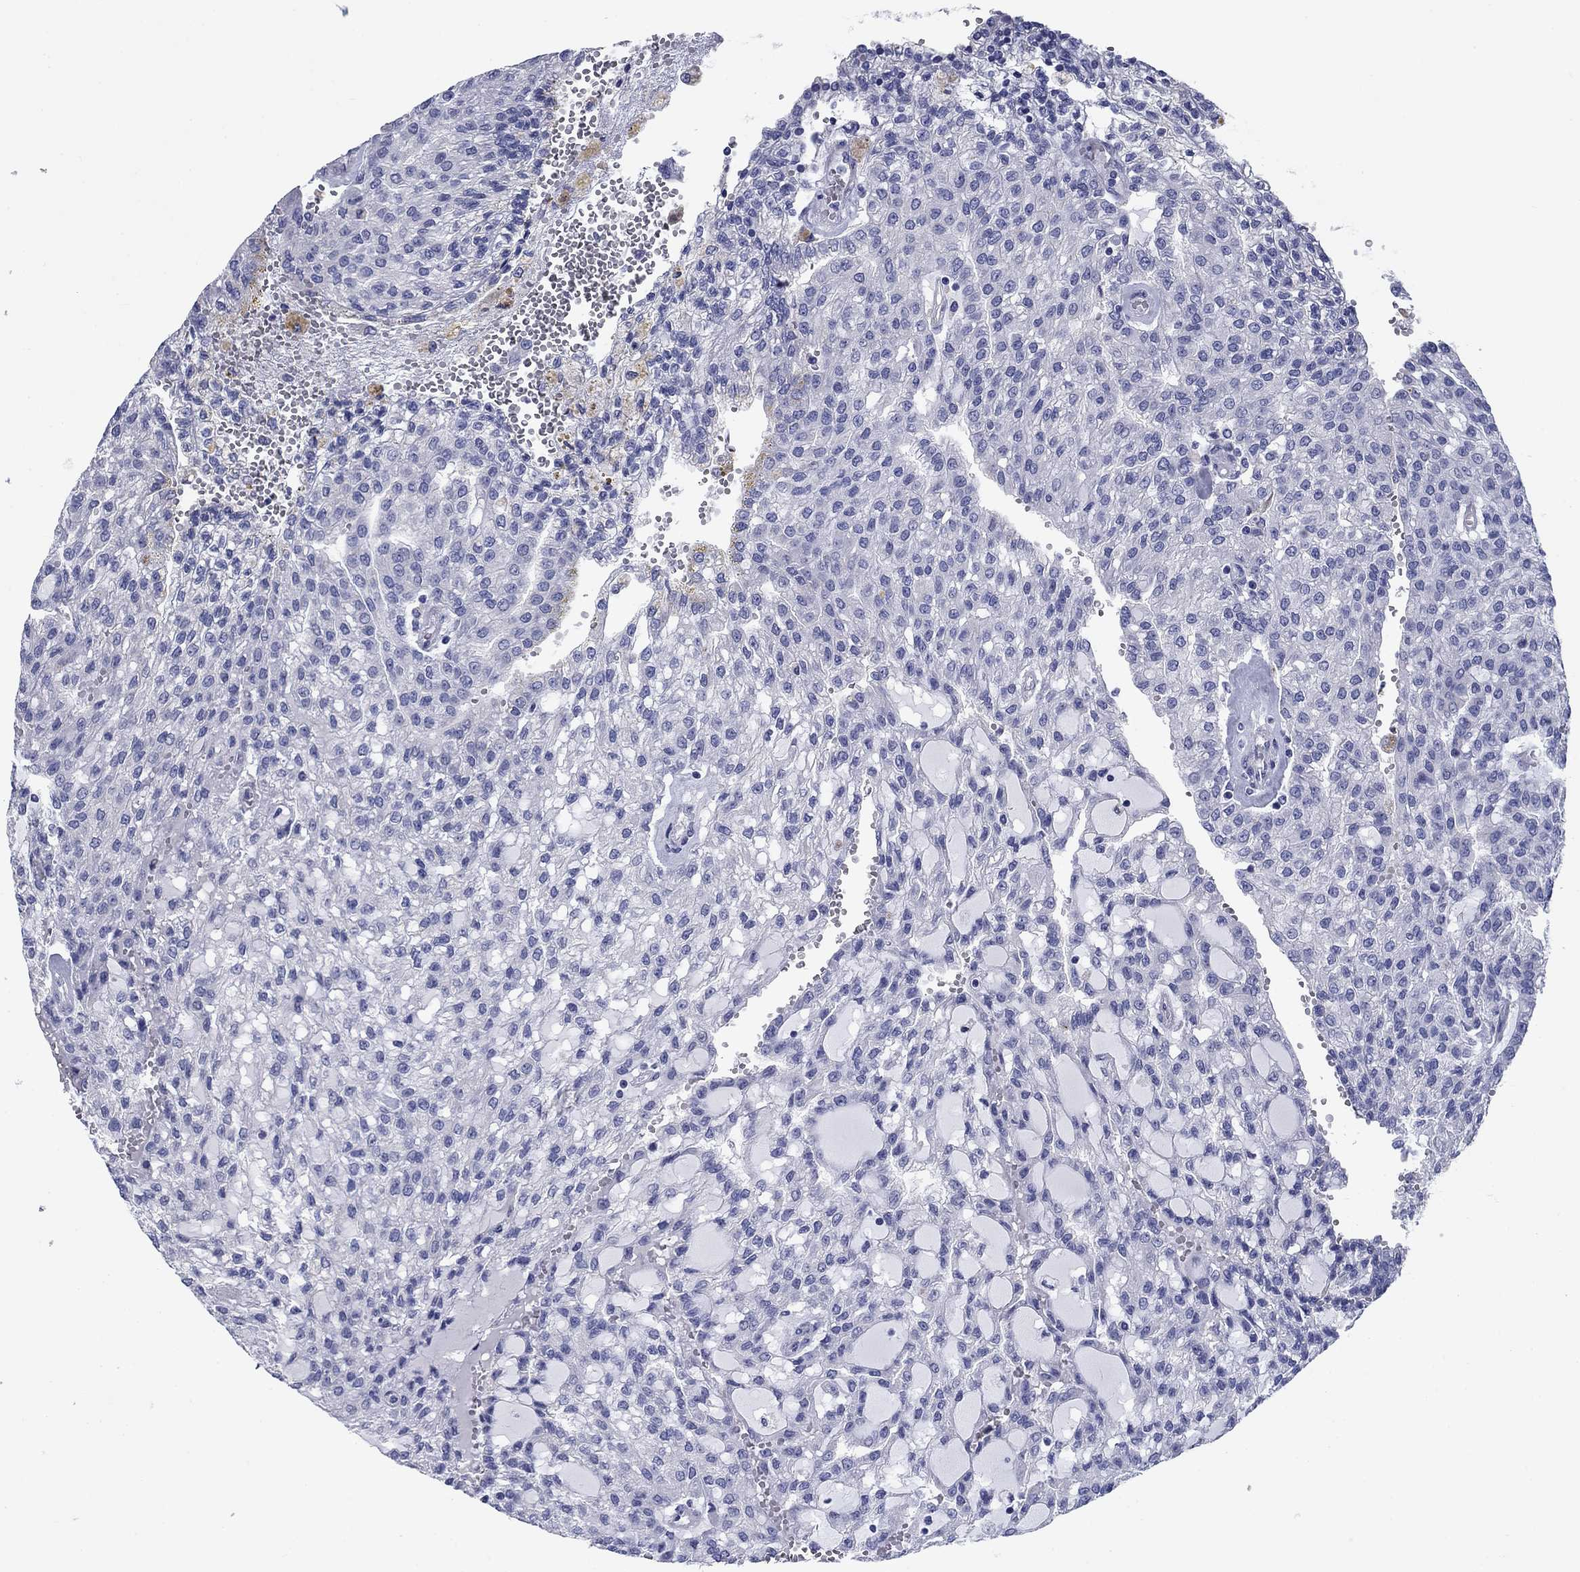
{"staining": {"intensity": "negative", "quantity": "none", "location": "none"}, "tissue": "renal cancer", "cell_type": "Tumor cells", "image_type": "cancer", "snomed": [{"axis": "morphology", "description": "Adenocarcinoma, NOS"}, {"axis": "topography", "description": "Kidney"}], "caption": "Histopathology image shows no protein expression in tumor cells of renal cancer tissue. The staining was performed using DAB to visualize the protein expression in brown, while the nuclei were stained in blue with hematoxylin (Magnification: 20x).", "gene": "PRKCG", "patient": {"sex": "male", "age": 63}}